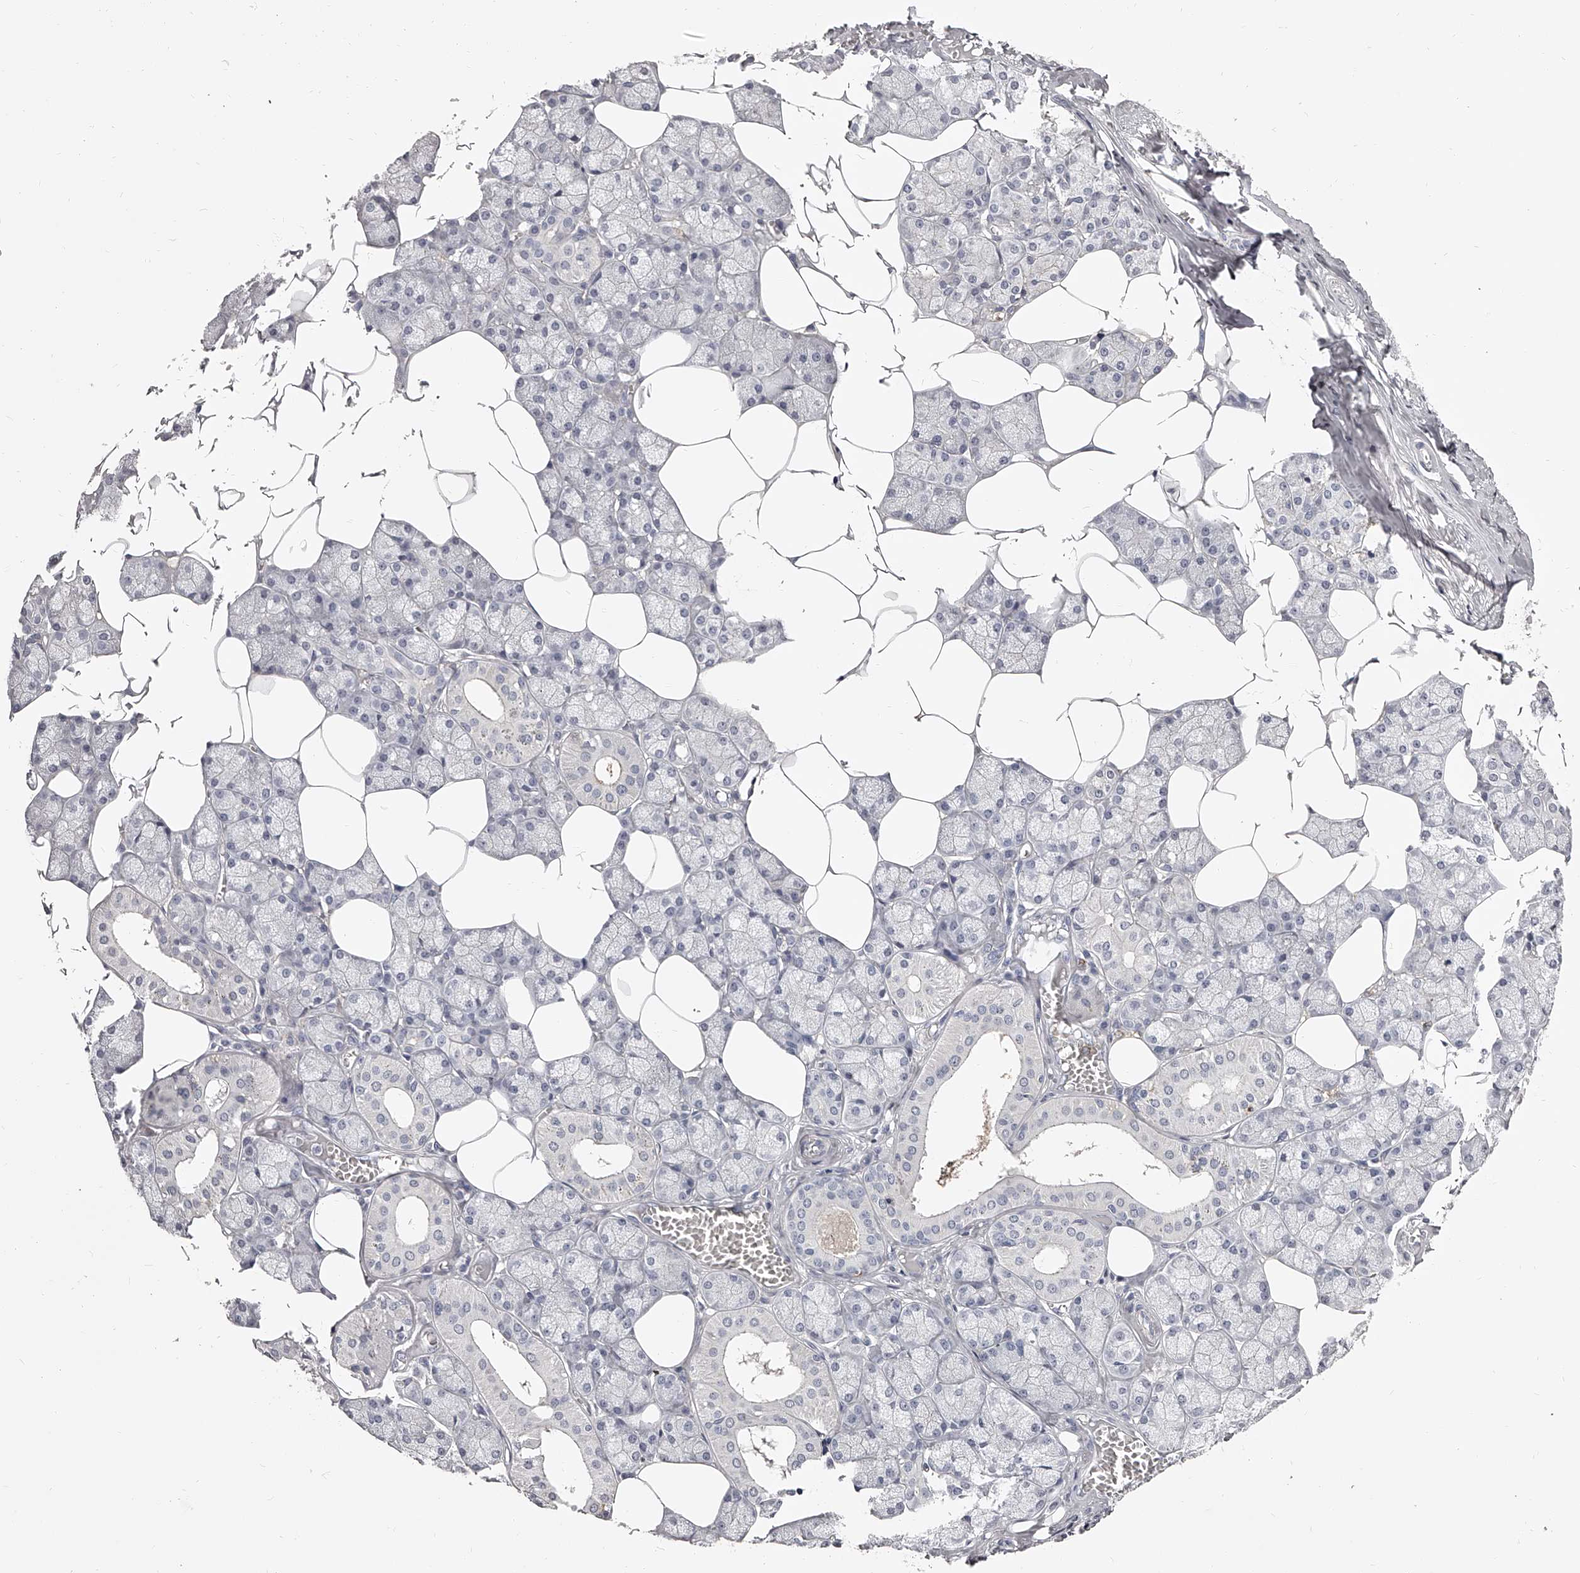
{"staining": {"intensity": "negative", "quantity": "none", "location": "none"}, "tissue": "salivary gland", "cell_type": "Glandular cells", "image_type": "normal", "snomed": [{"axis": "morphology", "description": "Normal tissue, NOS"}, {"axis": "topography", "description": "Salivary gland"}], "caption": "Immunohistochemistry (IHC) of benign human salivary gland demonstrates no staining in glandular cells.", "gene": "PACSIN1", "patient": {"sex": "male", "age": 62}}